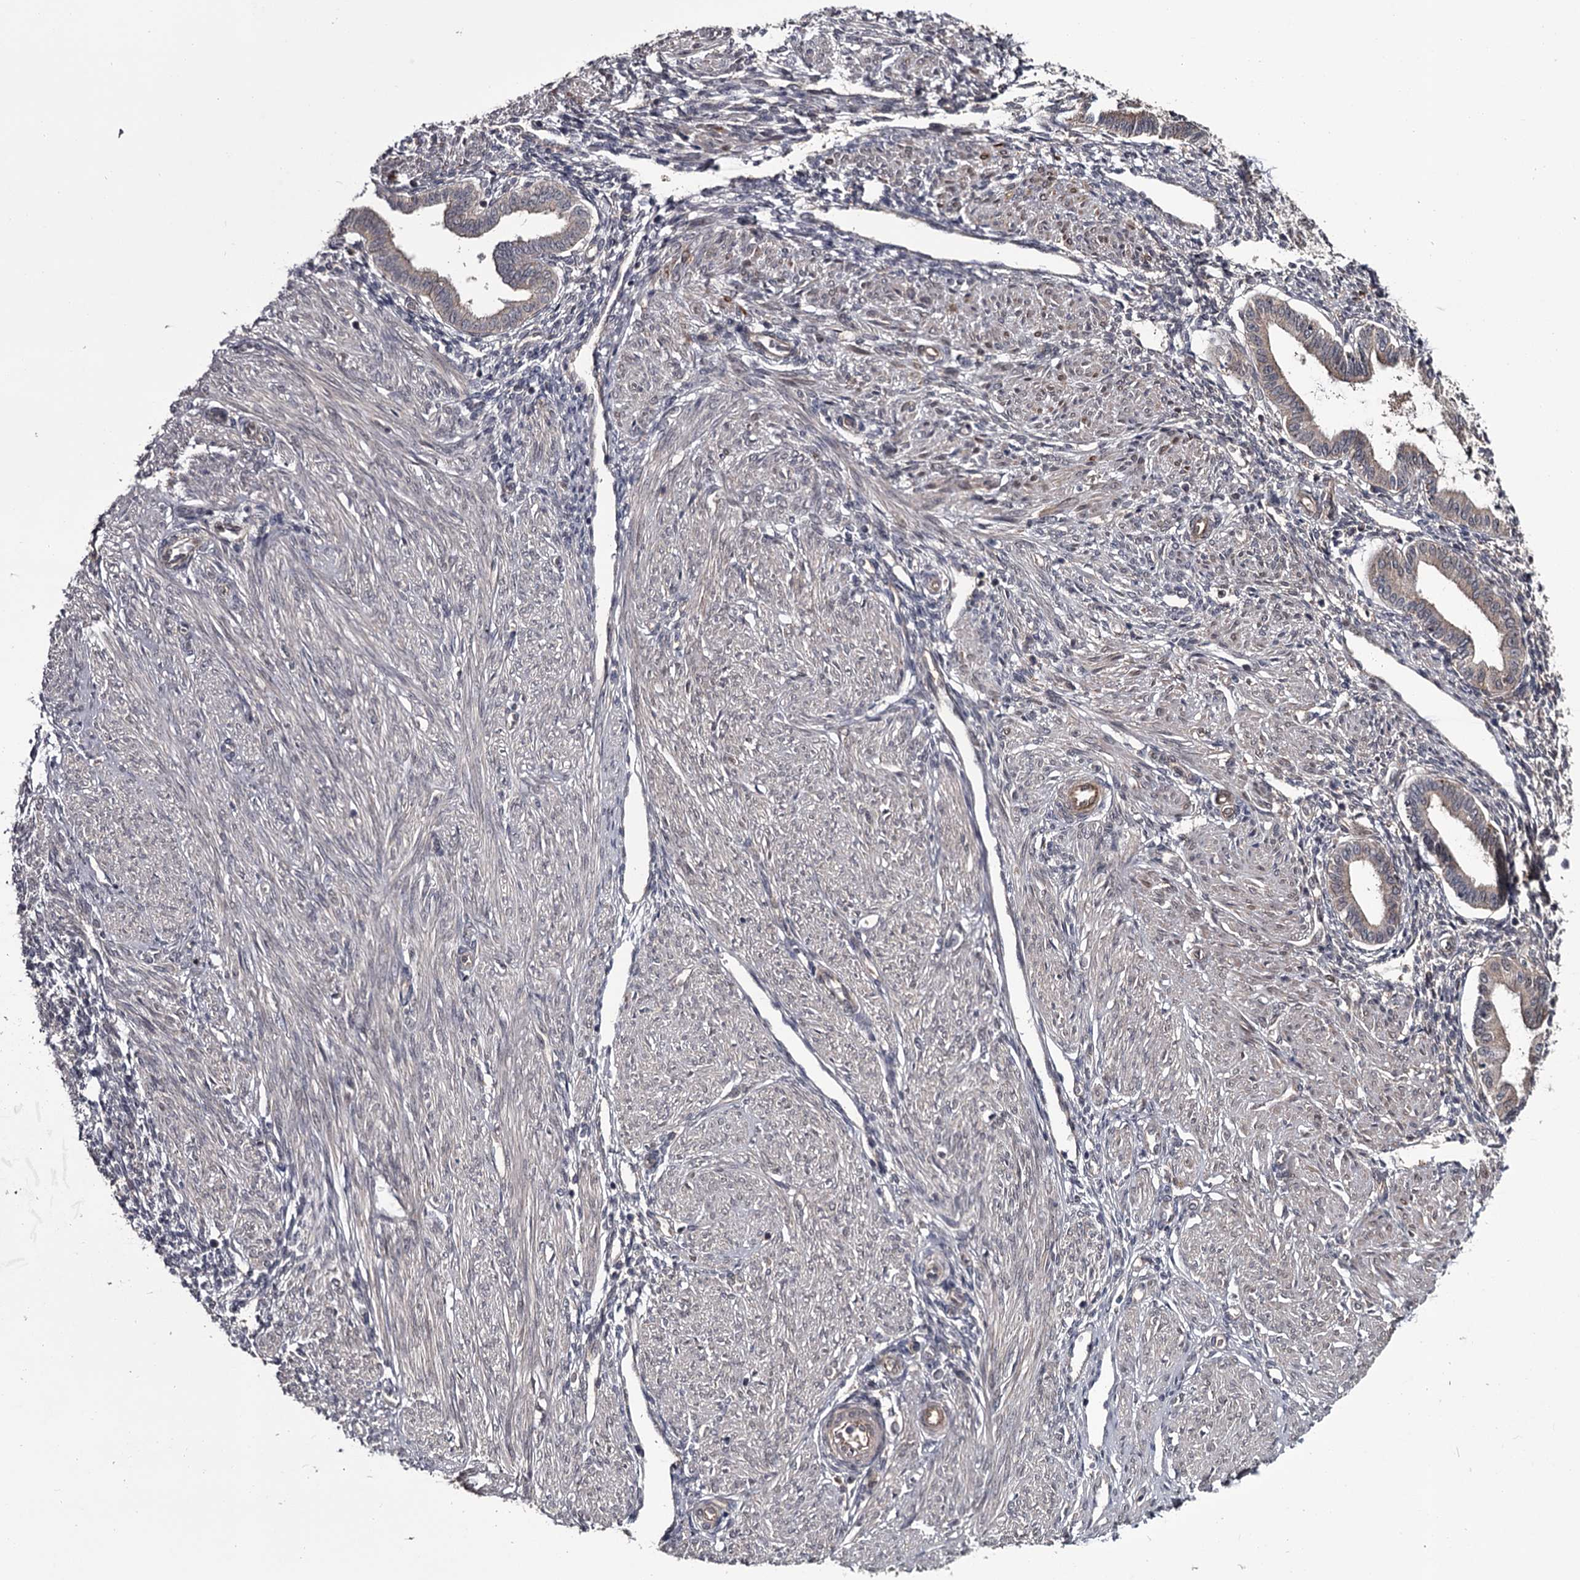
{"staining": {"intensity": "moderate", "quantity": "<25%", "location": "cytoplasmic/membranous"}, "tissue": "endometrium", "cell_type": "Cells in endometrial stroma", "image_type": "normal", "snomed": [{"axis": "morphology", "description": "Normal tissue, NOS"}, {"axis": "topography", "description": "Endometrium"}], "caption": "About <25% of cells in endometrial stroma in normal human endometrium display moderate cytoplasmic/membranous protein staining as visualized by brown immunohistochemical staining.", "gene": "DAO", "patient": {"sex": "female", "age": 53}}